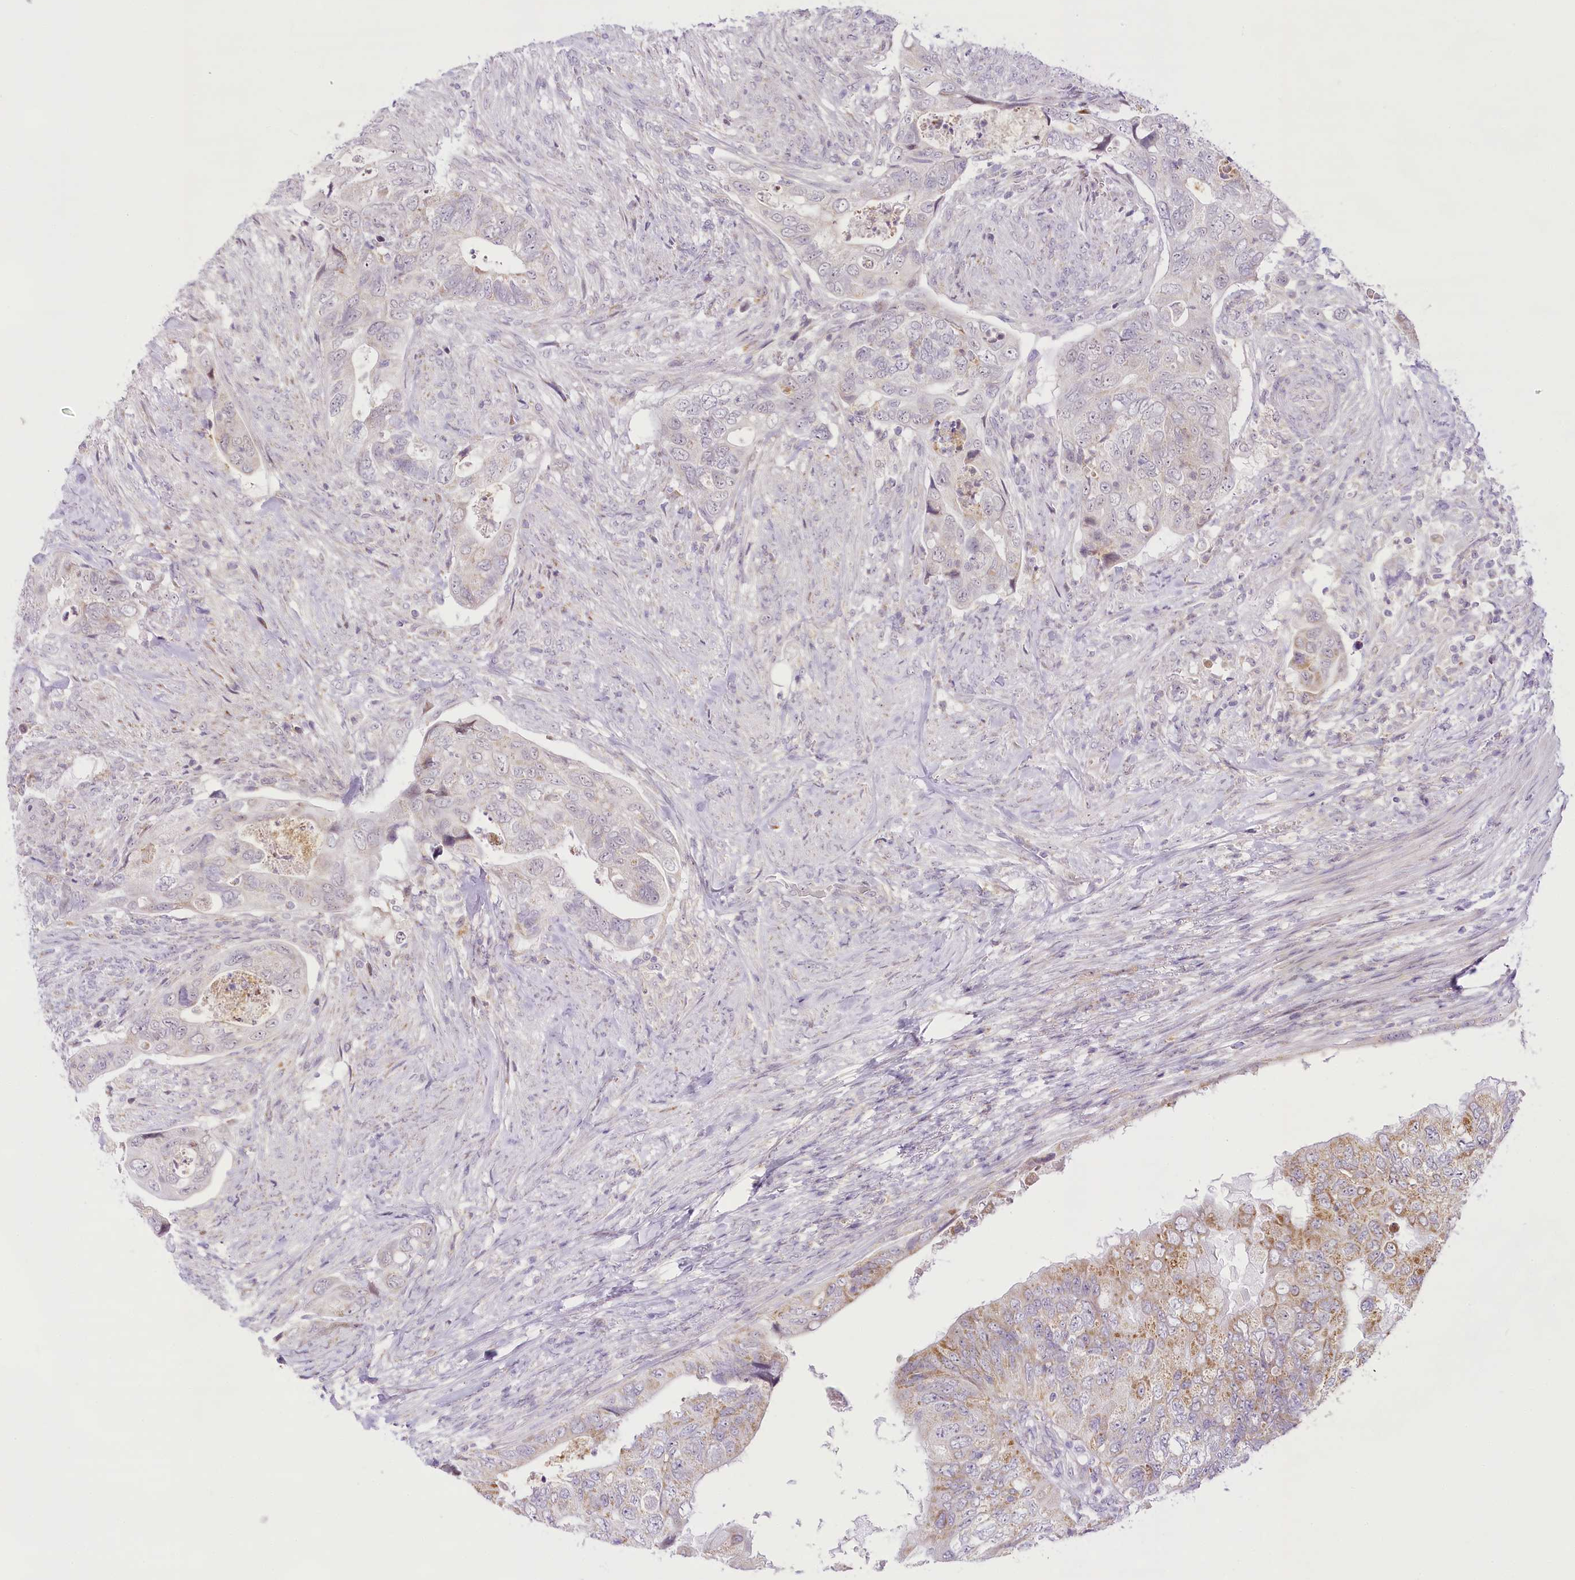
{"staining": {"intensity": "moderate", "quantity": "<25%", "location": "cytoplasmic/membranous"}, "tissue": "colorectal cancer", "cell_type": "Tumor cells", "image_type": "cancer", "snomed": [{"axis": "morphology", "description": "Adenocarcinoma, NOS"}, {"axis": "topography", "description": "Rectum"}], "caption": "Brown immunohistochemical staining in colorectal adenocarcinoma reveals moderate cytoplasmic/membranous expression in approximately <25% of tumor cells. (Stains: DAB (3,3'-diaminobenzidine) in brown, nuclei in blue, Microscopy: brightfield microscopy at high magnification).", "gene": "CCDC30", "patient": {"sex": "male", "age": 63}}